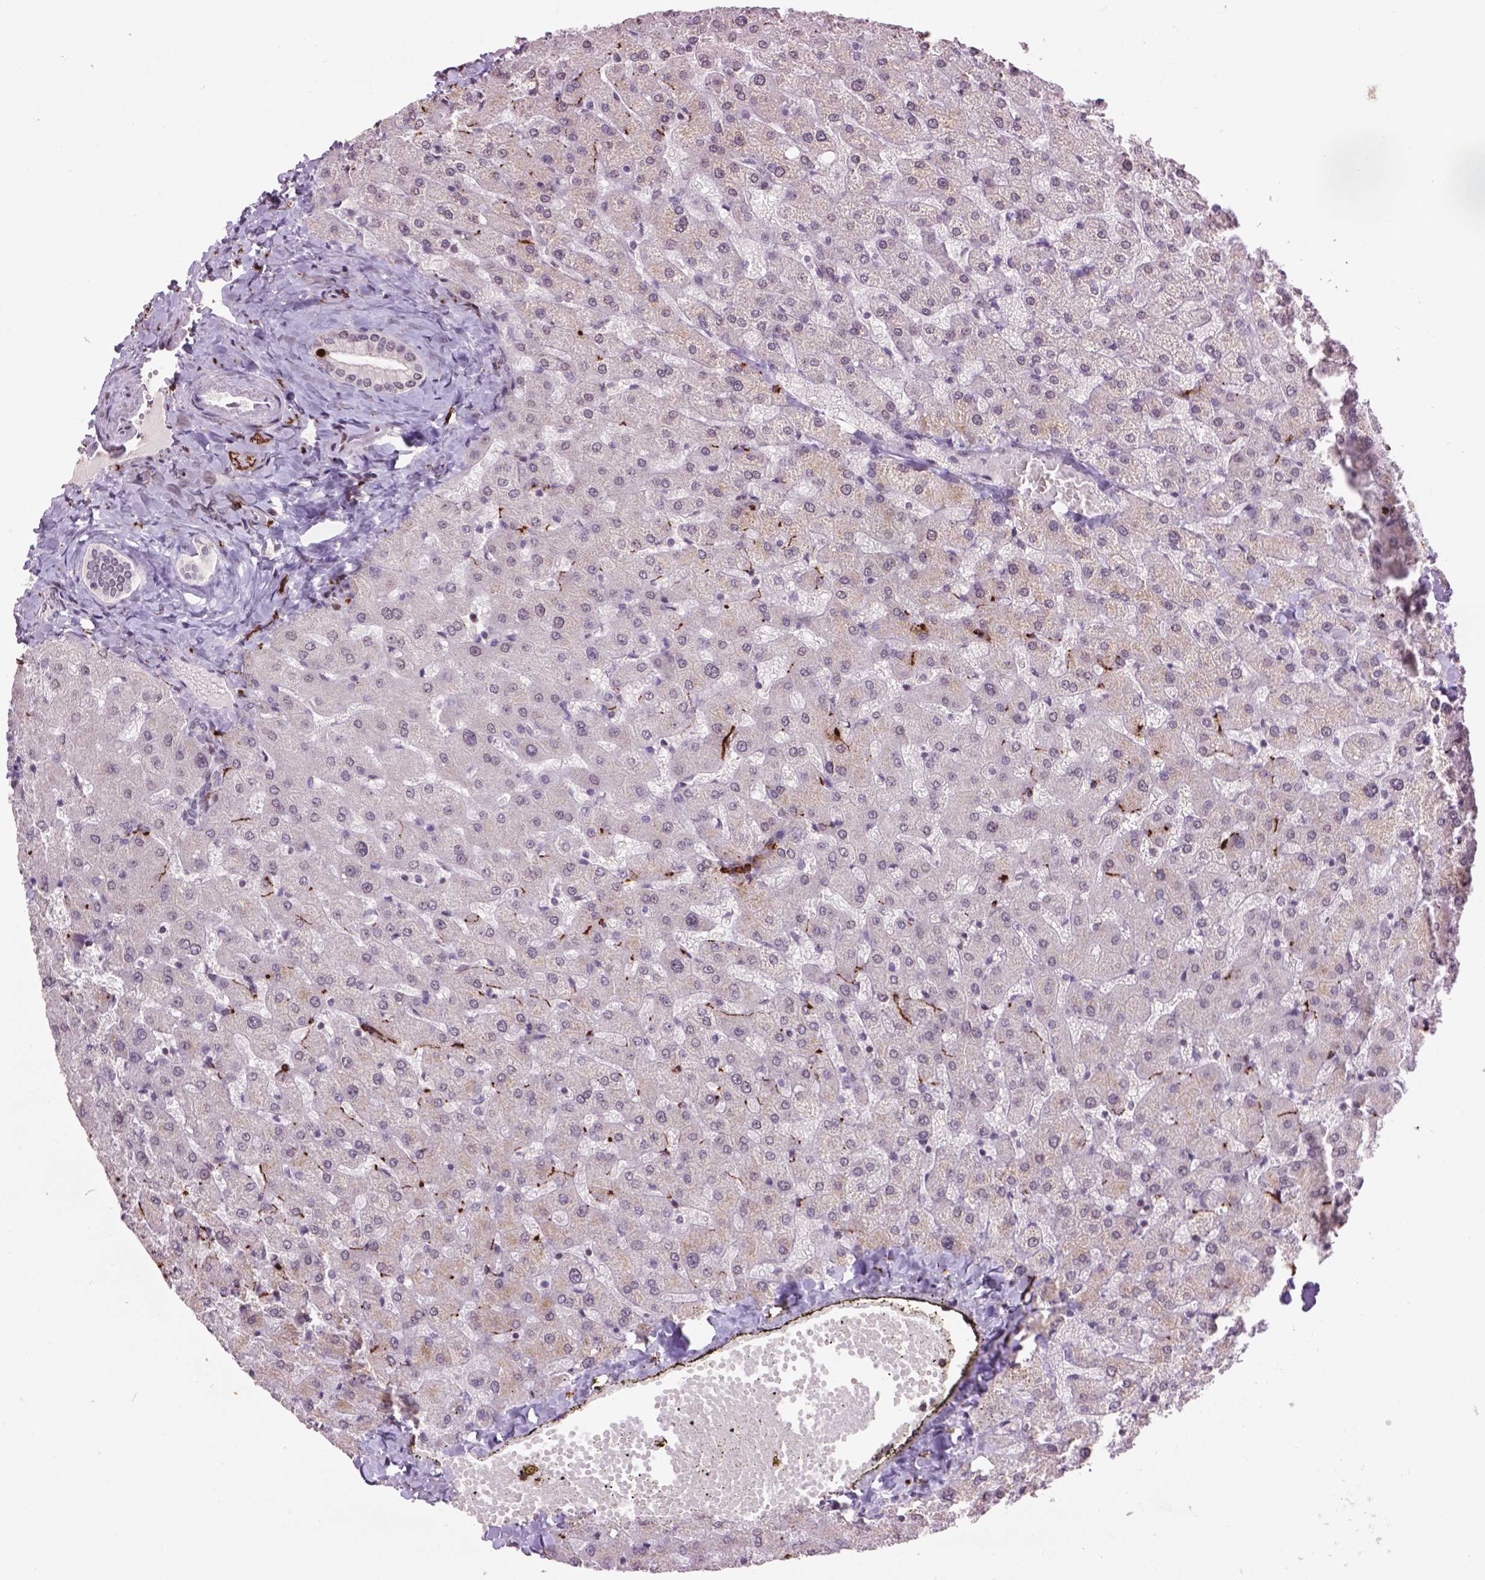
{"staining": {"intensity": "negative", "quantity": "none", "location": "none"}, "tissue": "liver", "cell_type": "Cholangiocytes", "image_type": "normal", "snomed": [{"axis": "morphology", "description": "Normal tissue, NOS"}, {"axis": "topography", "description": "Liver"}], "caption": "Cholangiocytes are negative for brown protein staining in unremarkable liver. The staining is performed using DAB (3,3'-diaminobenzidine) brown chromogen with nuclei counter-stained in using hematoxylin.", "gene": "TH", "patient": {"sex": "female", "age": 50}}